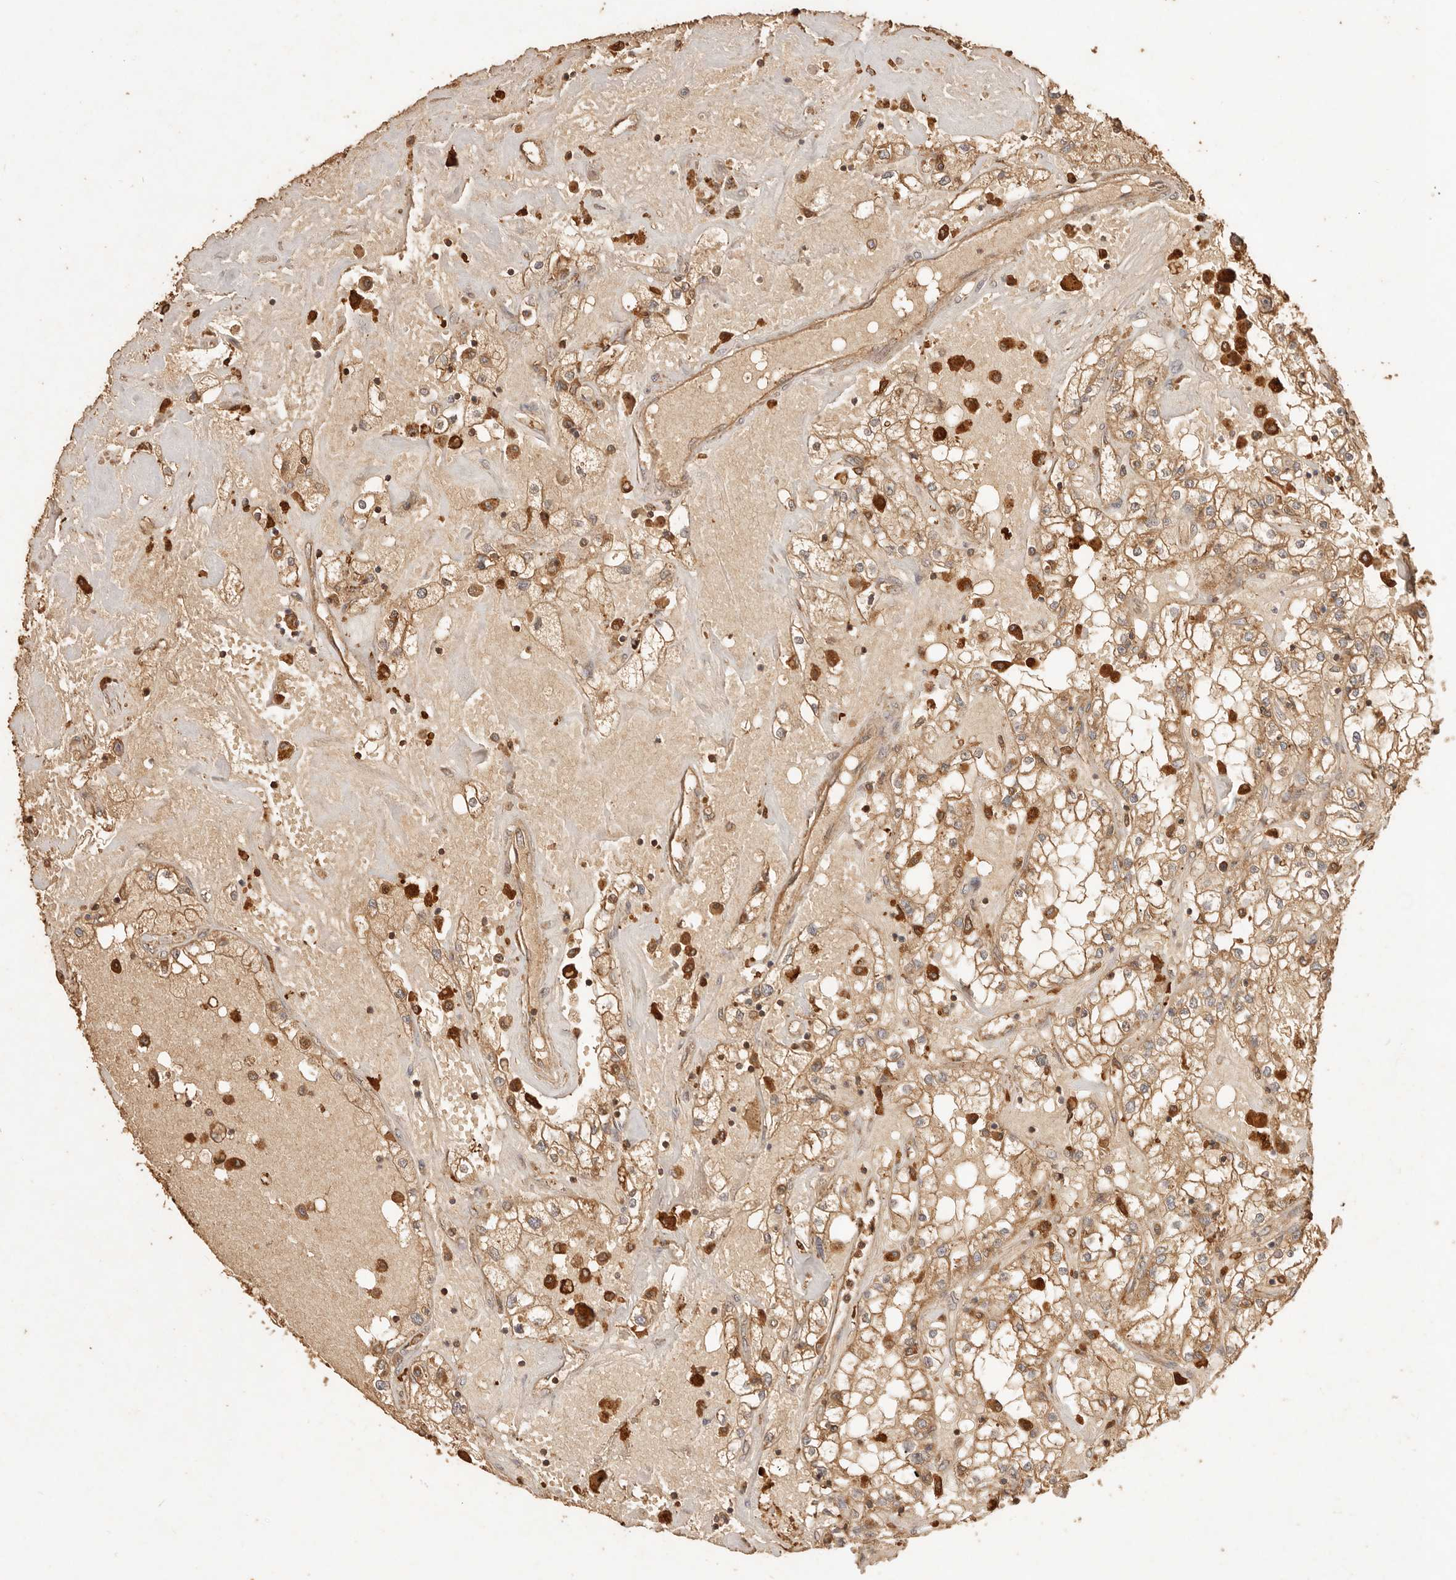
{"staining": {"intensity": "moderate", "quantity": ">75%", "location": "cytoplasmic/membranous"}, "tissue": "renal cancer", "cell_type": "Tumor cells", "image_type": "cancer", "snomed": [{"axis": "morphology", "description": "Adenocarcinoma, NOS"}, {"axis": "topography", "description": "Kidney"}], "caption": "There is medium levels of moderate cytoplasmic/membranous expression in tumor cells of renal cancer, as demonstrated by immunohistochemical staining (brown color).", "gene": "FAM180B", "patient": {"sex": "male", "age": 56}}